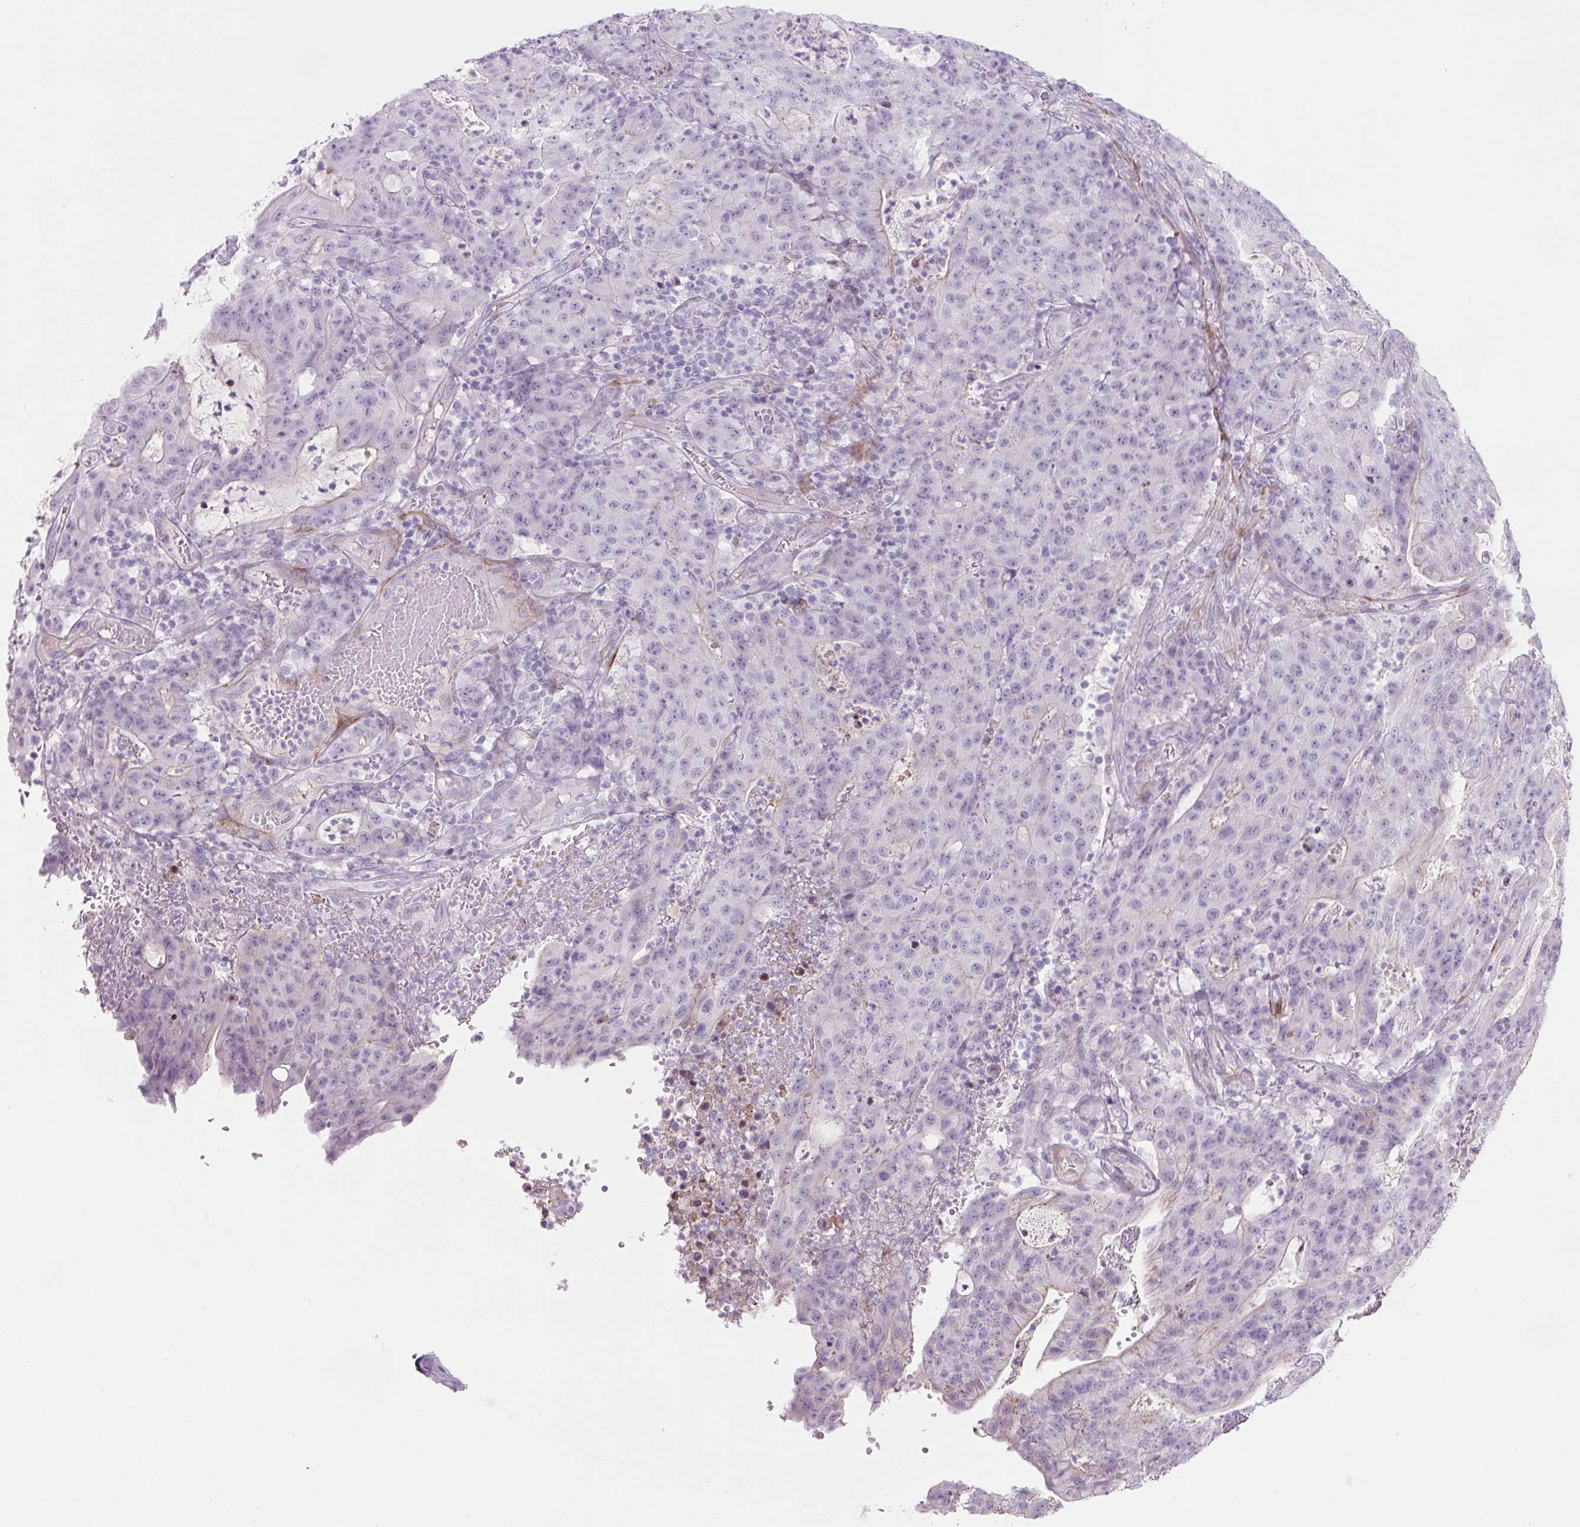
{"staining": {"intensity": "negative", "quantity": "none", "location": "none"}, "tissue": "colorectal cancer", "cell_type": "Tumor cells", "image_type": "cancer", "snomed": [{"axis": "morphology", "description": "Adenocarcinoma, NOS"}, {"axis": "topography", "description": "Colon"}], "caption": "Immunohistochemistry of adenocarcinoma (colorectal) exhibits no staining in tumor cells.", "gene": "PRM1", "patient": {"sex": "male", "age": 83}}